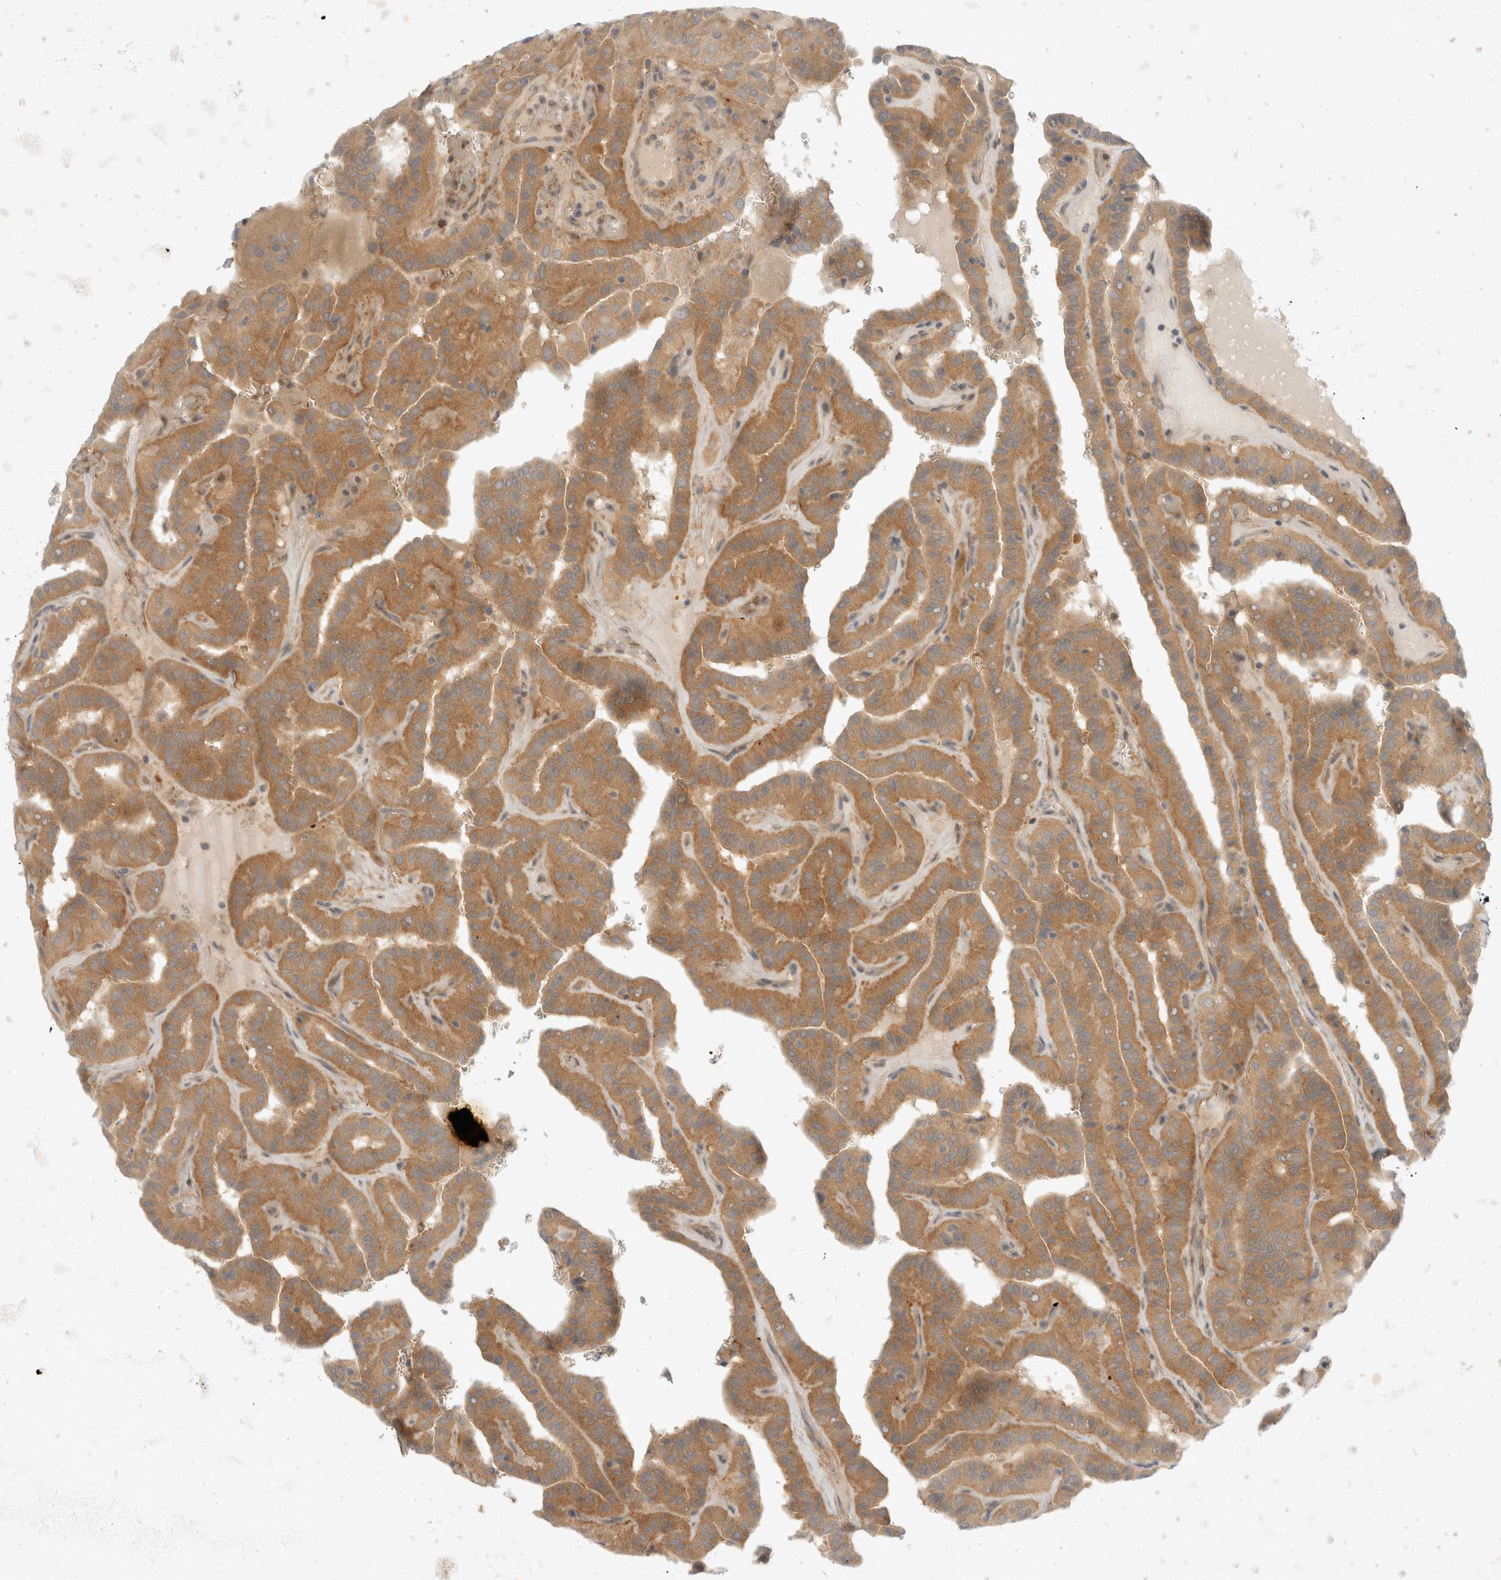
{"staining": {"intensity": "moderate", "quantity": ">75%", "location": "cytoplasmic/membranous"}, "tissue": "thyroid cancer", "cell_type": "Tumor cells", "image_type": "cancer", "snomed": [{"axis": "morphology", "description": "Papillary adenocarcinoma, NOS"}, {"axis": "topography", "description": "Thyroid gland"}], "caption": "DAB (3,3'-diaminobenzidine) immunohistochemical staining of thyroid papillary adenocarcinoma demonstrates moderate cytoplasmic/membranous protein staining in about >75% of tumor cells.", "gene": "TOM1L2", "patient": {"sex": "male", "age": 77}}